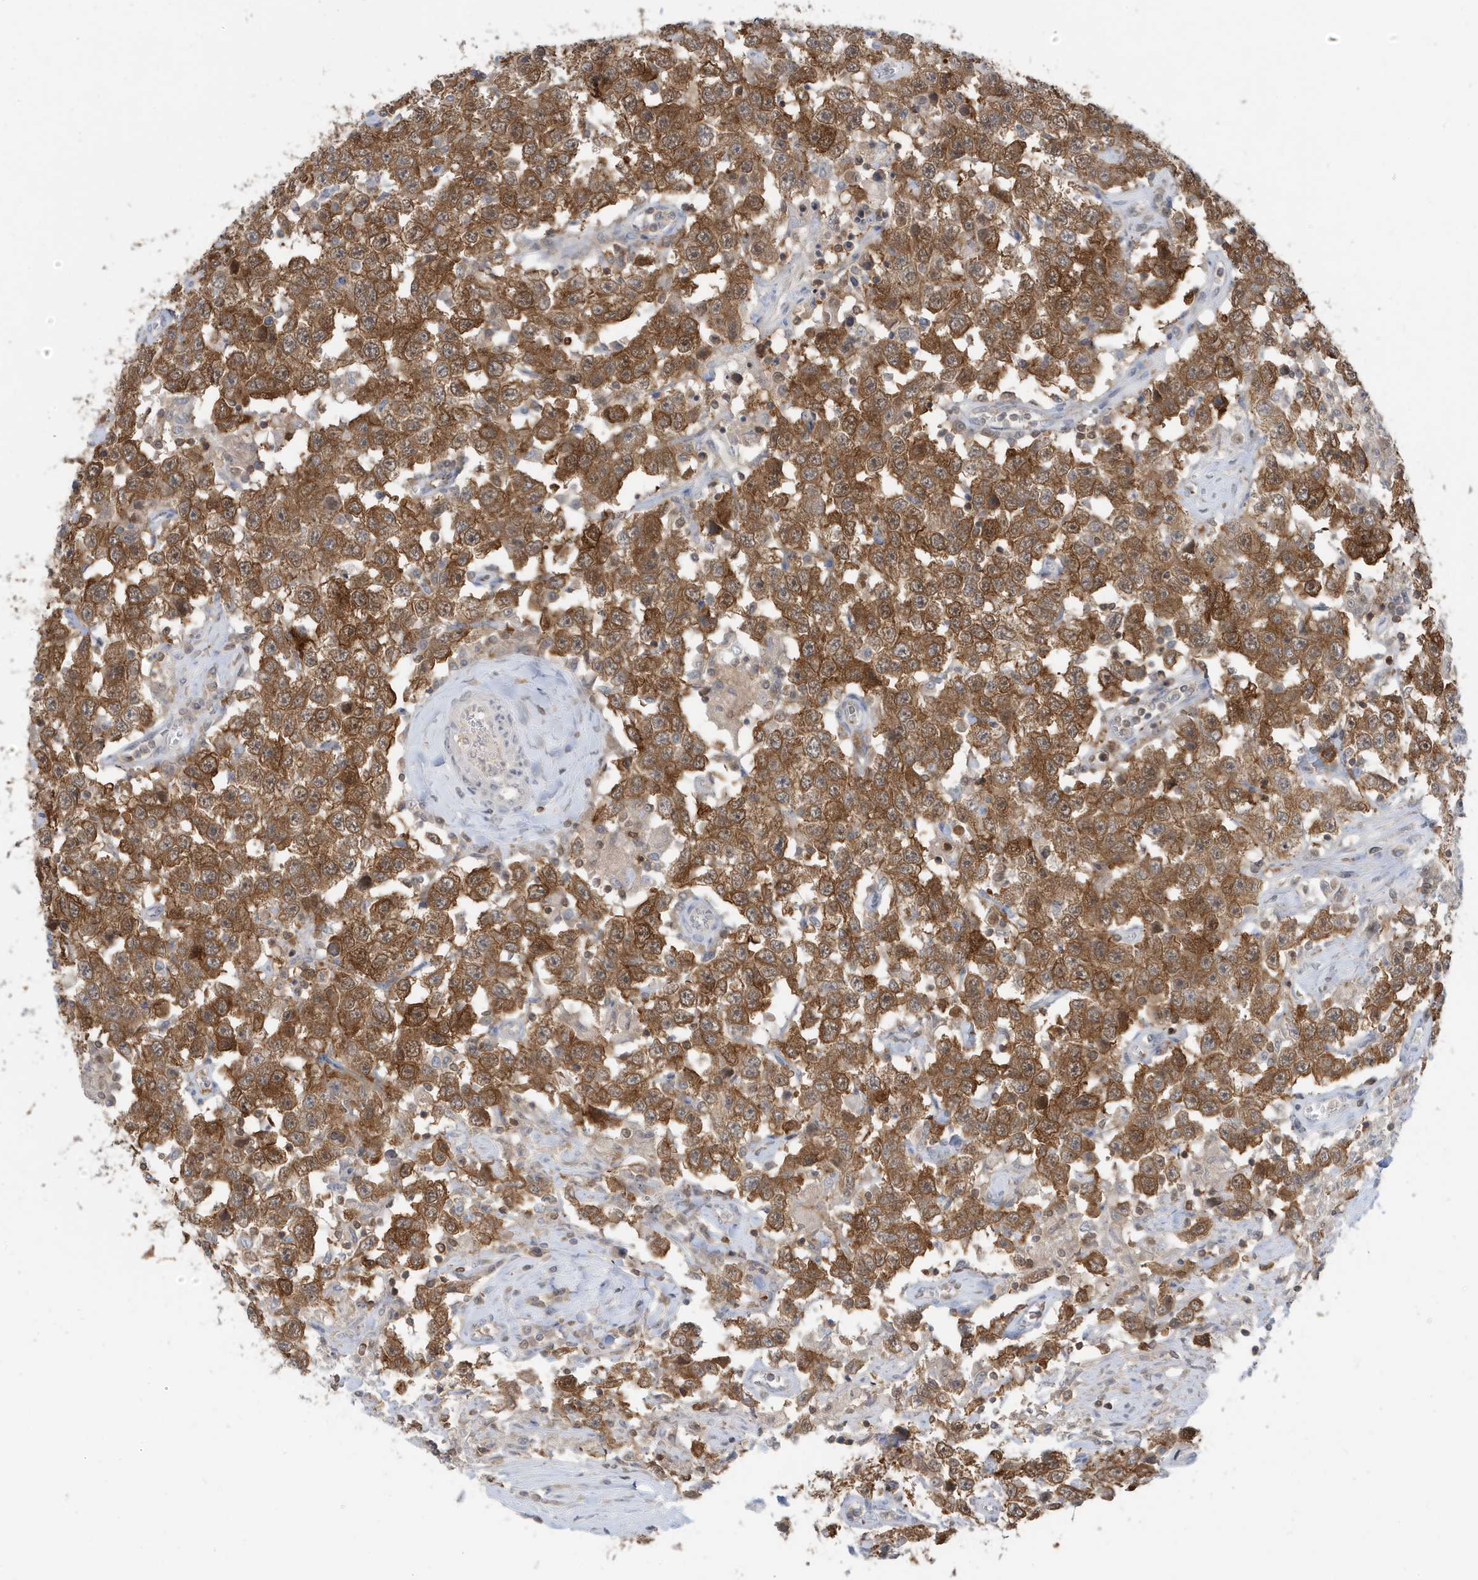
{"staining": {"intensity": "moderate", "quantity": ">75%", "location": "cytoplasmic/membranous"}, "tissue": "testis cancer", "cell_type": "Tumor cells", "image_type": "cancer", "snomed": [{"axis": "morphology", "description": "Seminoma, NOS"}, {"axis": "topography", "description": "Testis"}], "caption": "Immunohistochemistry (DAB (3,3'-diaminobenzidine)) staining of human testis cancer demonstrates moderate cytoplasmic/membranous protein positivity in approximately >75% of tumor cells. (brown staining indicates protein expression, while blue staining denotes nuclei).", "gene": "OGA", "patient": {"sex": "male", "age": 41}}